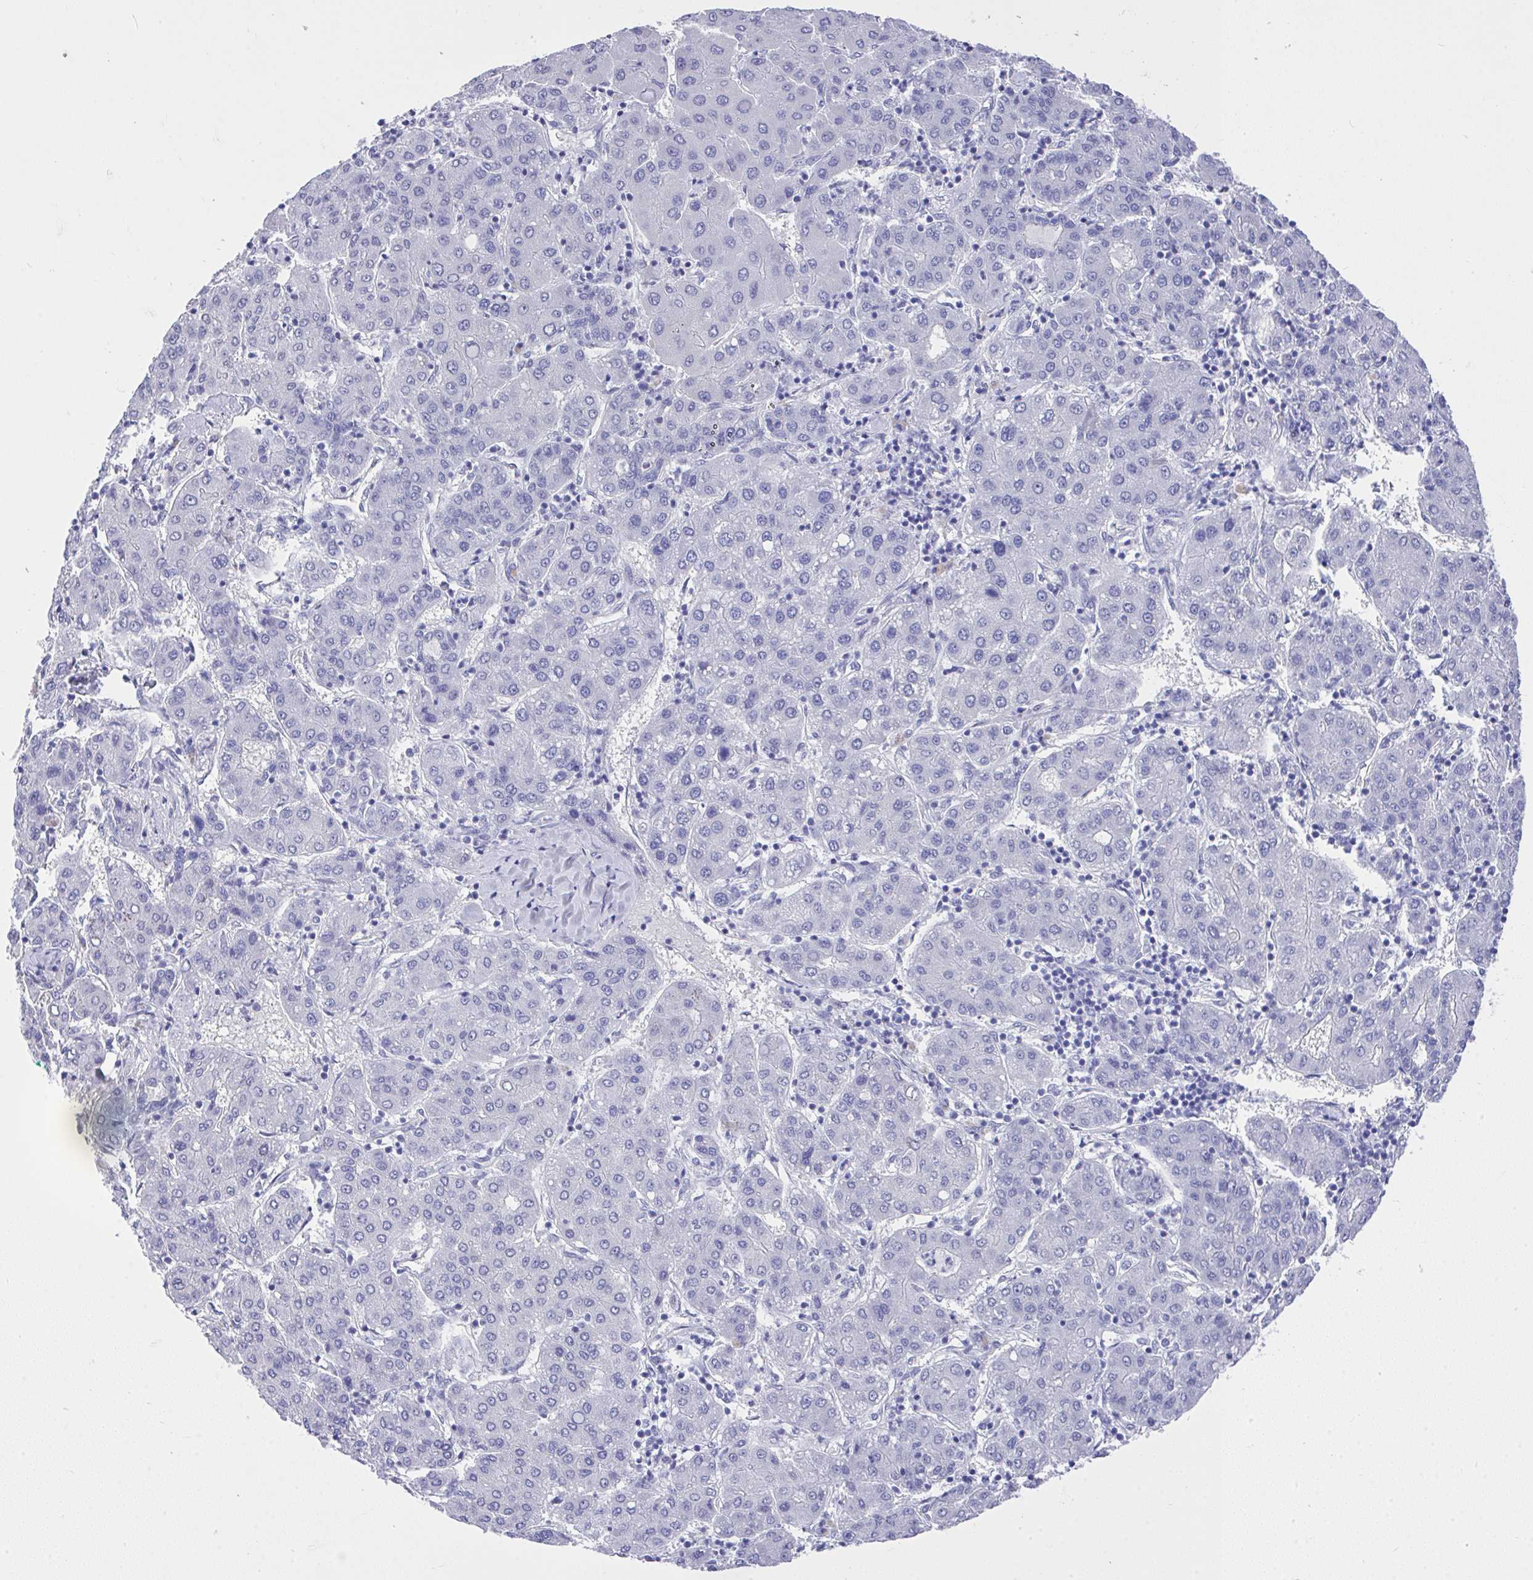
{"staining": {"intensity": "negative", "quantity": "none", "location": "none"}, "tissue": "liver cancer", "cell_type": "Tumor cells", "image_type": "cancer", "snomed": [{"axis": "morphology", "description": "Carcinoma, Hepatocellular, NOS"}, {"axis": "topography", "description": "Liver"}], "caption": "Tumor cells are negative for protein expression in human liver cancer.", "gene": "MS4A12", "patient": {"sex": "male", "age": 65}}